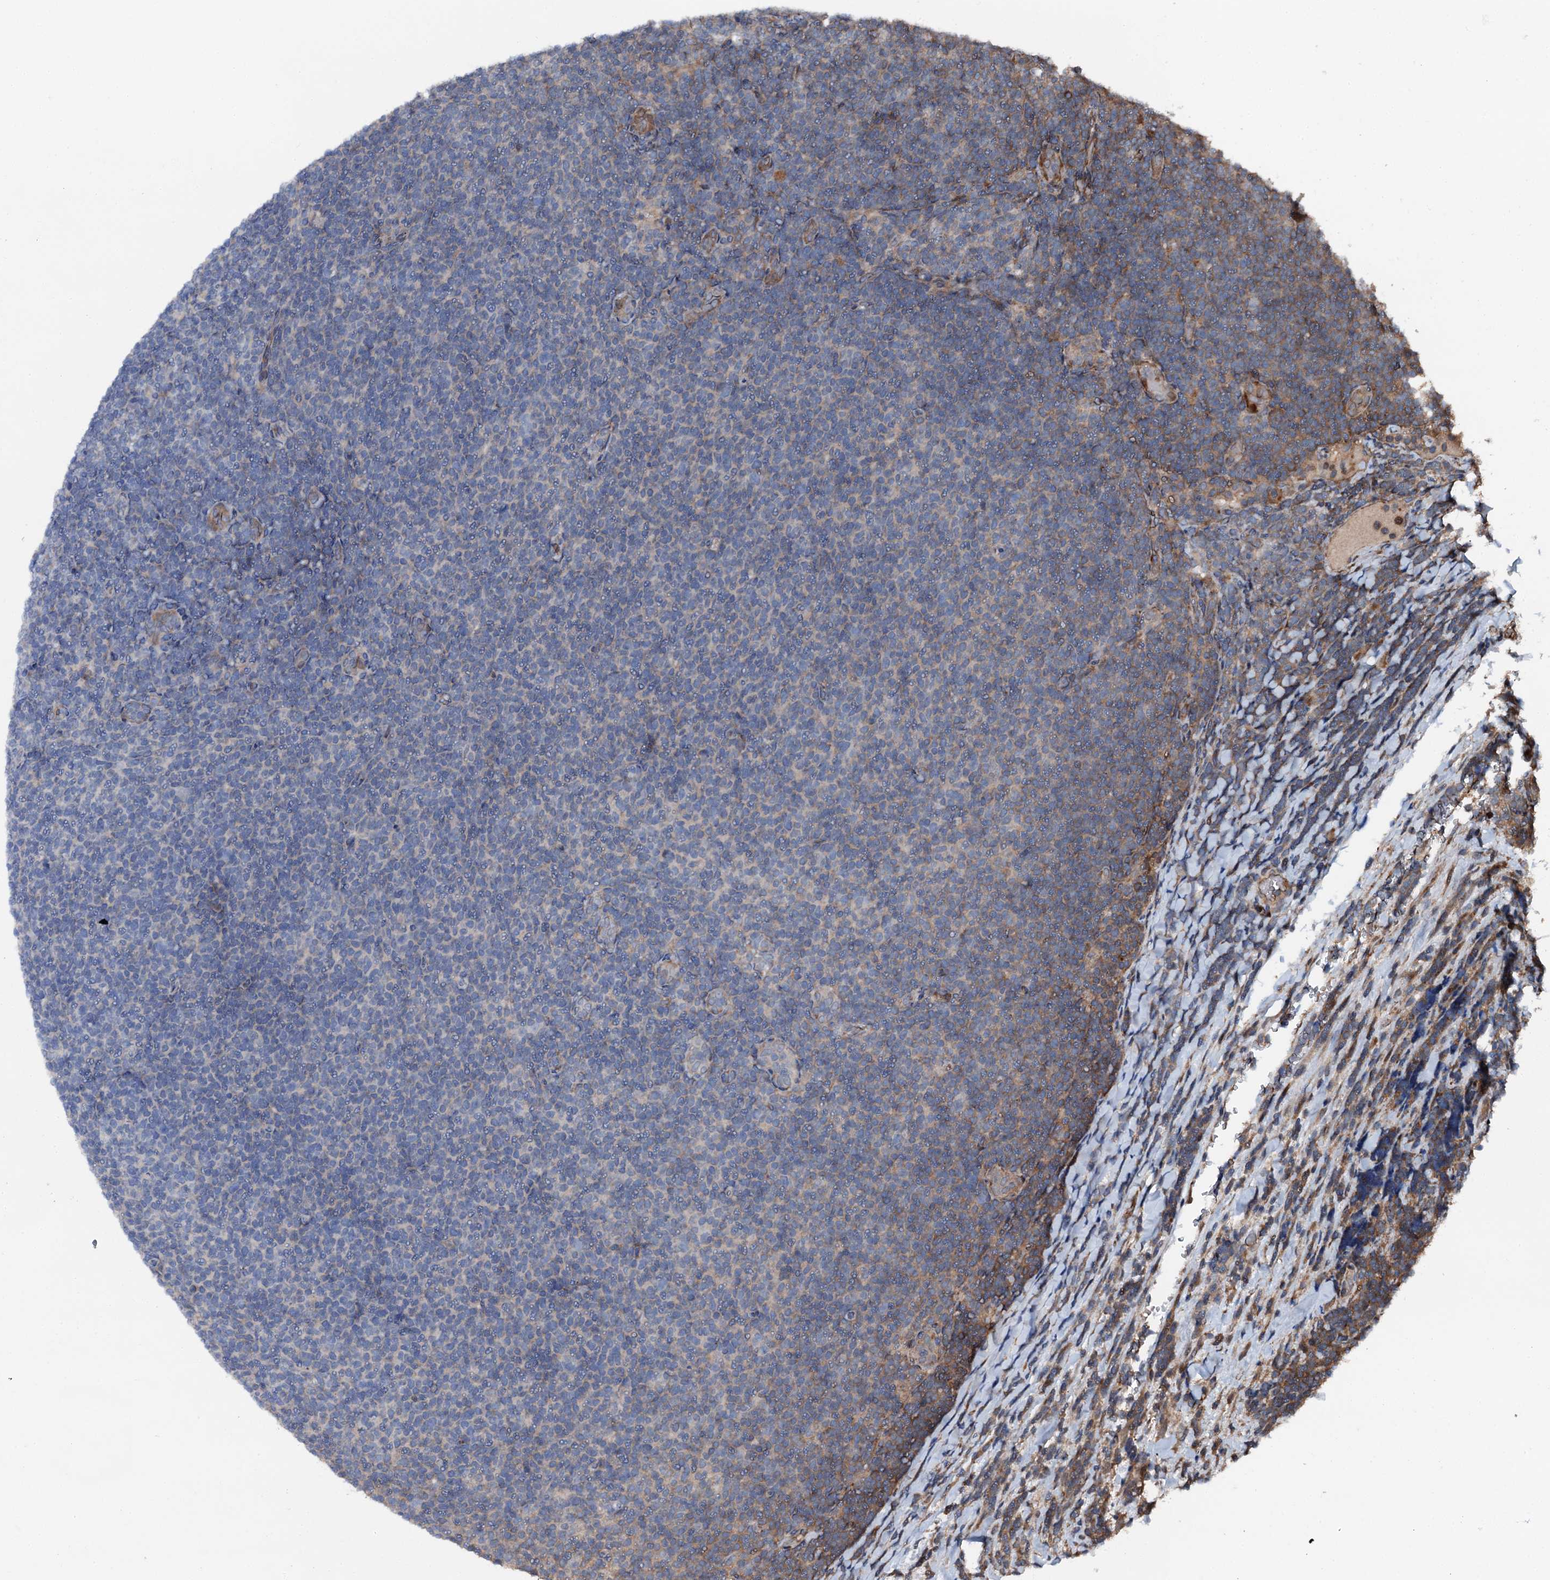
{"staining": {"intensity": "negative", "quantity": "none", "location": "none"}, "tissue": "lymphoma", "cell_type": "Tumor cells", "image_type": "cancer", "snomed": [{"axis": "morphology", "description": "Malignant lymphoma, non-Hodgkin's type, Low grade"}, {"axis": "topography", "description": "Lymph node"}], "caption": "An IHC photomicrograph of malignant lymphoma, non-Hodgkin's type (low-grade) is shown. There is no staining in tumor cells of malignant lymphoma, non-Hodgkin's type (low-grade).", "gene": "FLYWCH1", "patient": {"sex": "male", "age": 66}}